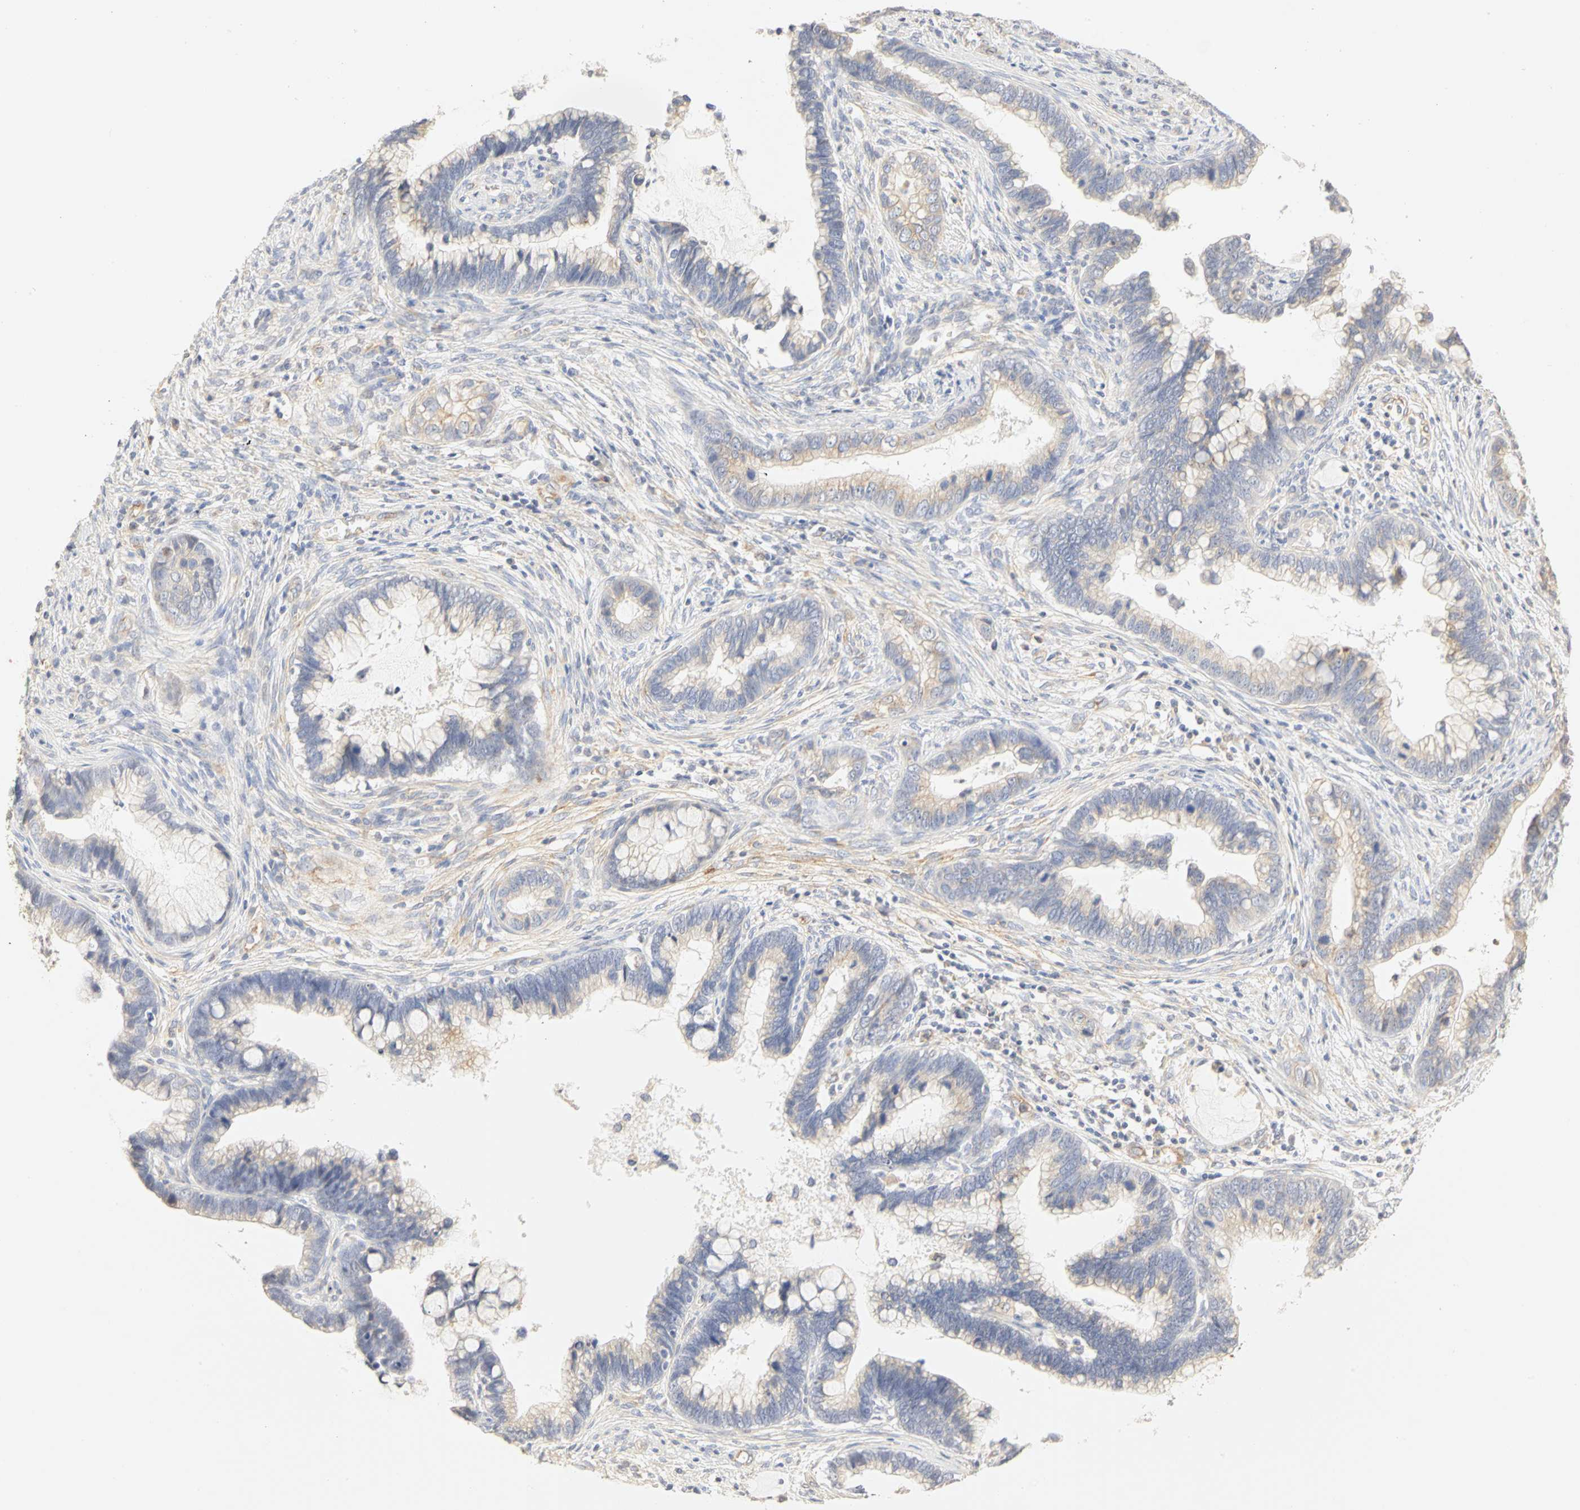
{"staining": {"intensity": "weak", "quantity": "25%-75%", "location": "cytoplasmic/membranous"}, "tissue": "cervical cancer", "cell_type": "Tumor cells", "image_type": "cancer", "snomed": [{"axis": "morphology", "description": "Adenocarcinoma, NOS"}, {"axis": "topography", "description": "Cervix"}], "caption": "A high-resolution image shows immunohistochemistry staining of cervical adenocarcinoma, which shows weak cytoplasmic/membranous expression in approximately 25%-75% of tumor cells.", "gene": "GNRH2", "patient": {"sex": "female", "age": 44}}